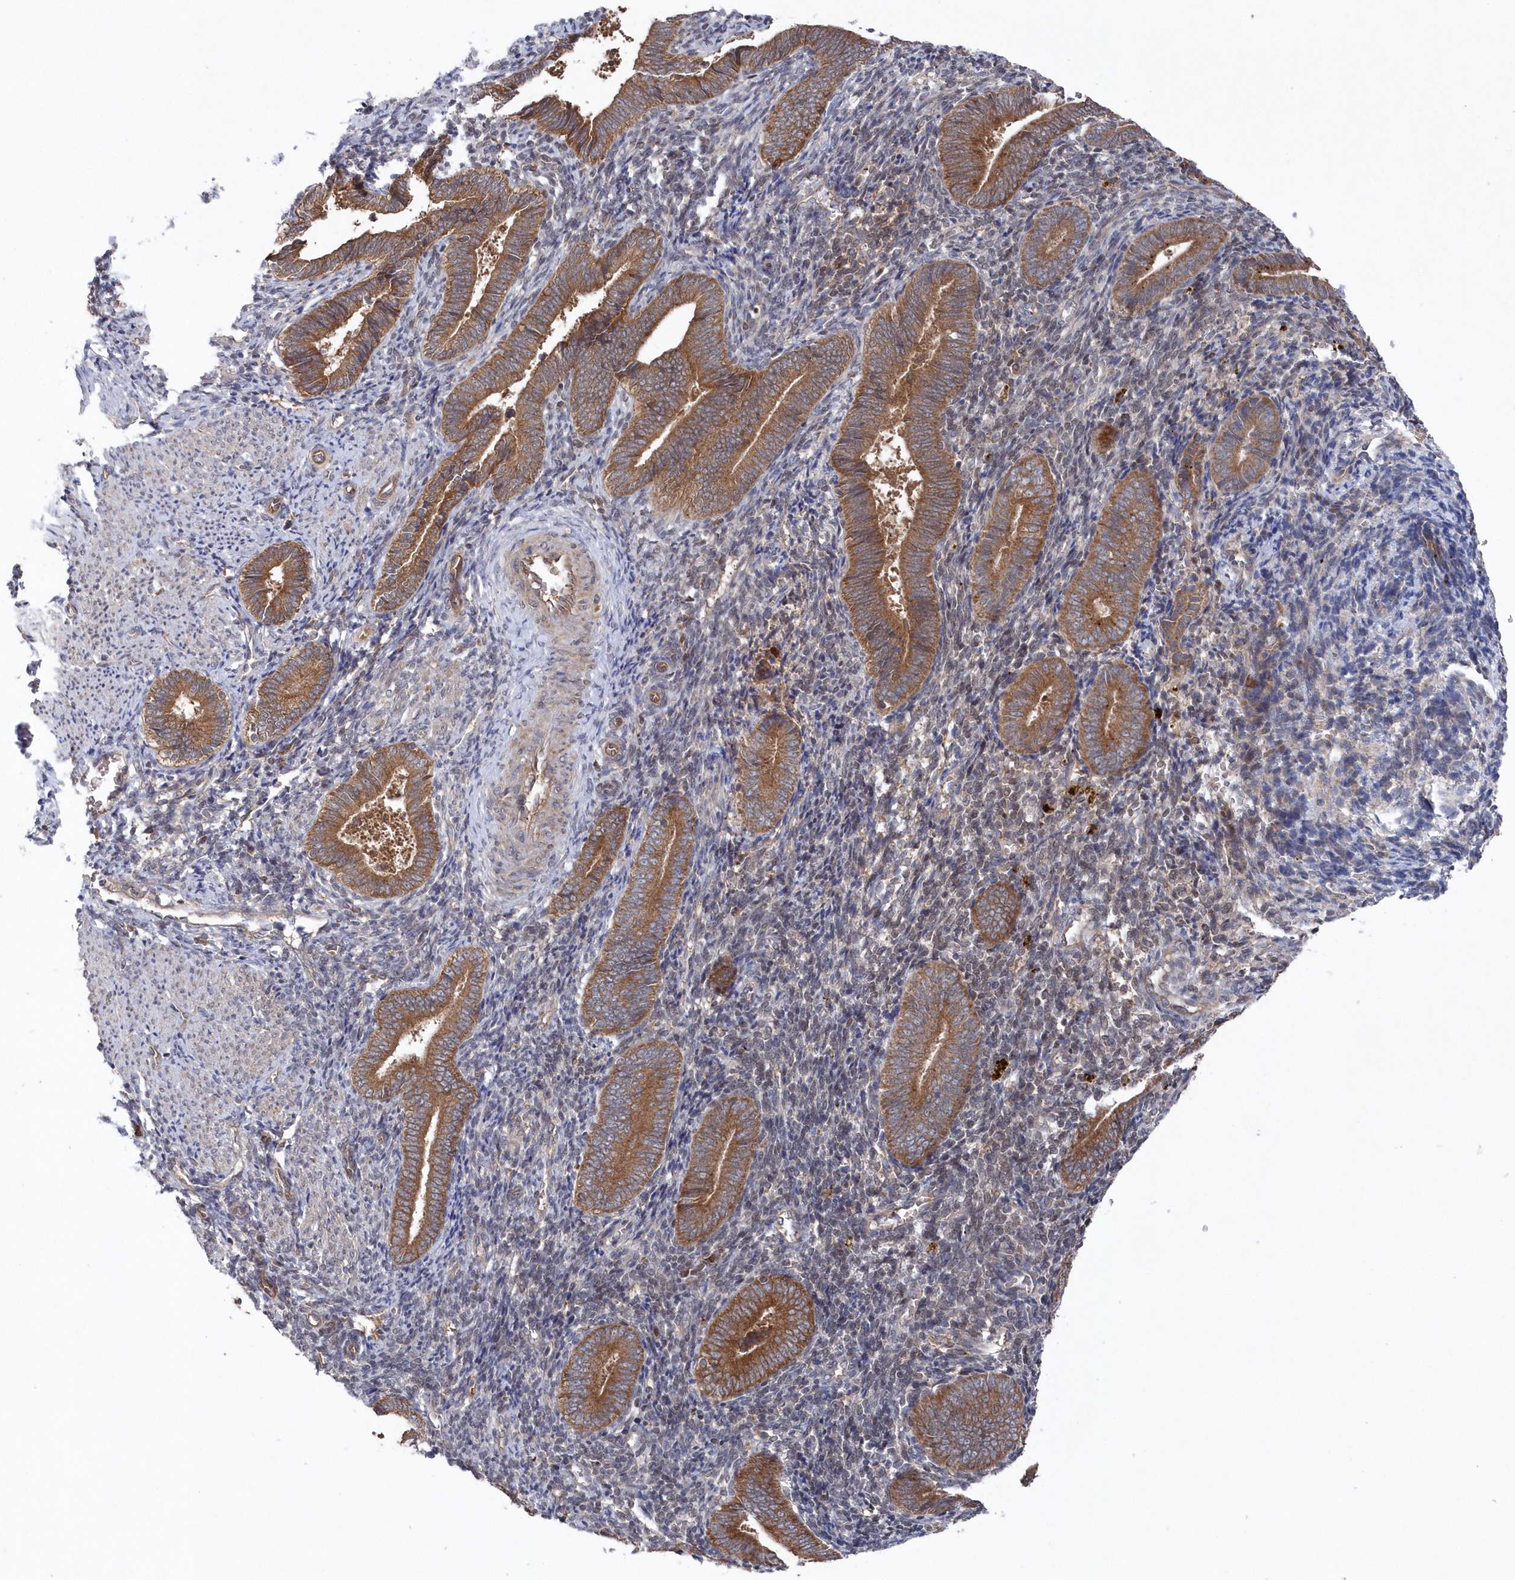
{"staining": {"intensity": "weak", "quantity": "<25%", "location": "cytoplasmic/membranous"}, "tissue": "endometrium", "cell_type": "Cells in endometrial stroma", "image_type": "normal", "snomed": [{"axis": "morphology", "description": "Normal tissue, NOS"}, {"axis": "topography", "description": "Uterus"}, {"axis": "topography", "description": "Endometrium"}], "caption": "Histopathology image shows no protein staining in cells in endometrial stroma of unremarkable endometrium. (DAB (3,3'-diaminobenzidine) IHC, high magnification).", "gene": "ASNSD1", "patient": {"sex": "female", "age": 33}}